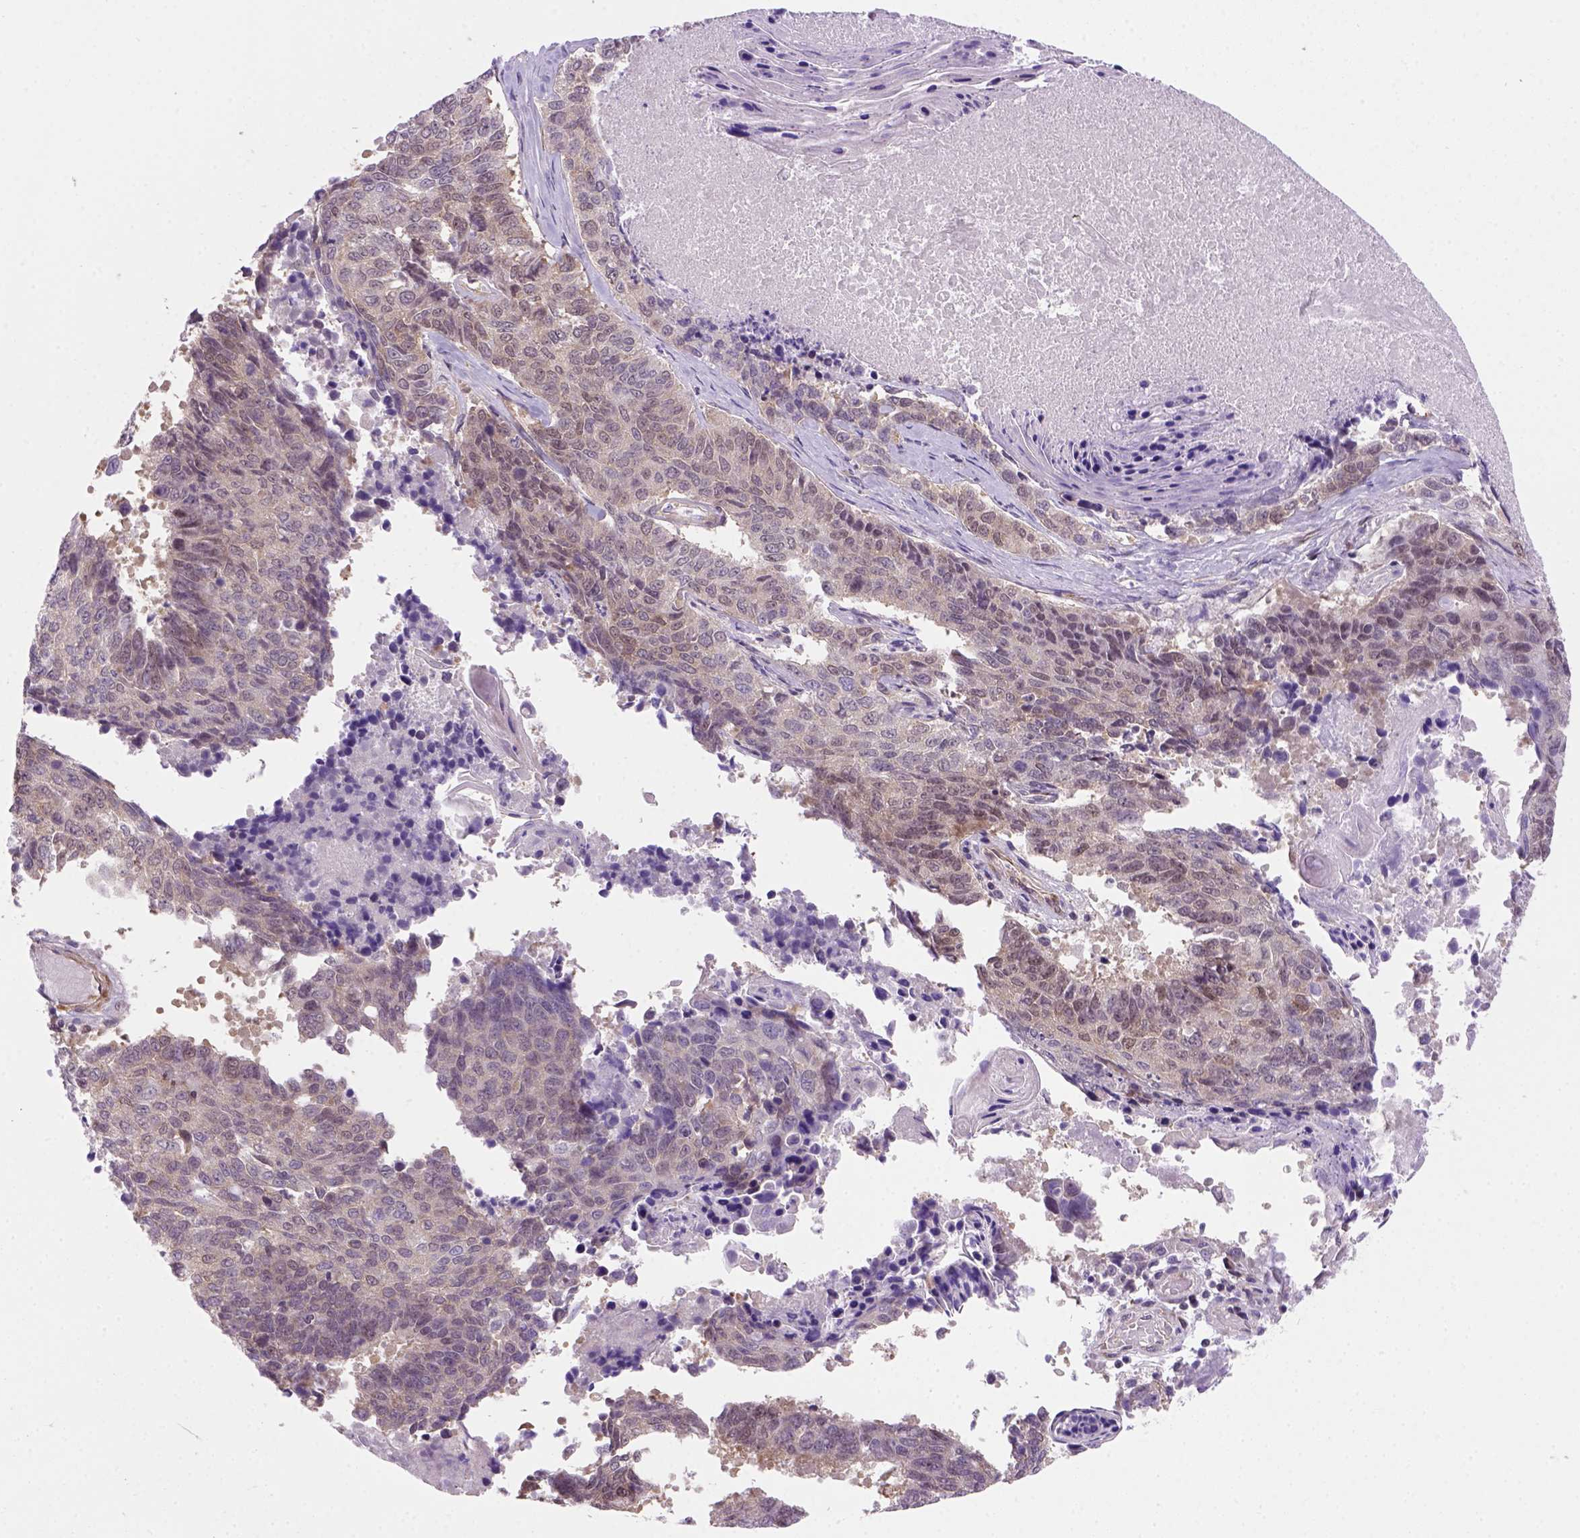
{"staining": {"intensity": "weak", "quantity": "<25%", "location": "cytoplasmic/membranous"}, "tissue": "lung cancer", "cell_type": "Tumor cells", "image_type": "cancer", "snomed": [{"axis": "morphology", "description": "Squamous cell carcinoma, NOS"}, {"axis": "topography", "description": "Lung"}], "caption": "Image shows no protein expression in tumor cells of lung cancer (squamous cell carcinoma) tissue. The staining is performed using DAB (3,3'-diaminobenzidine) brown chromogen with nuclei counter-stained in using hematoxylin.", "gene": "MGMT", "patient": {"sex": "male", "age": 73}}